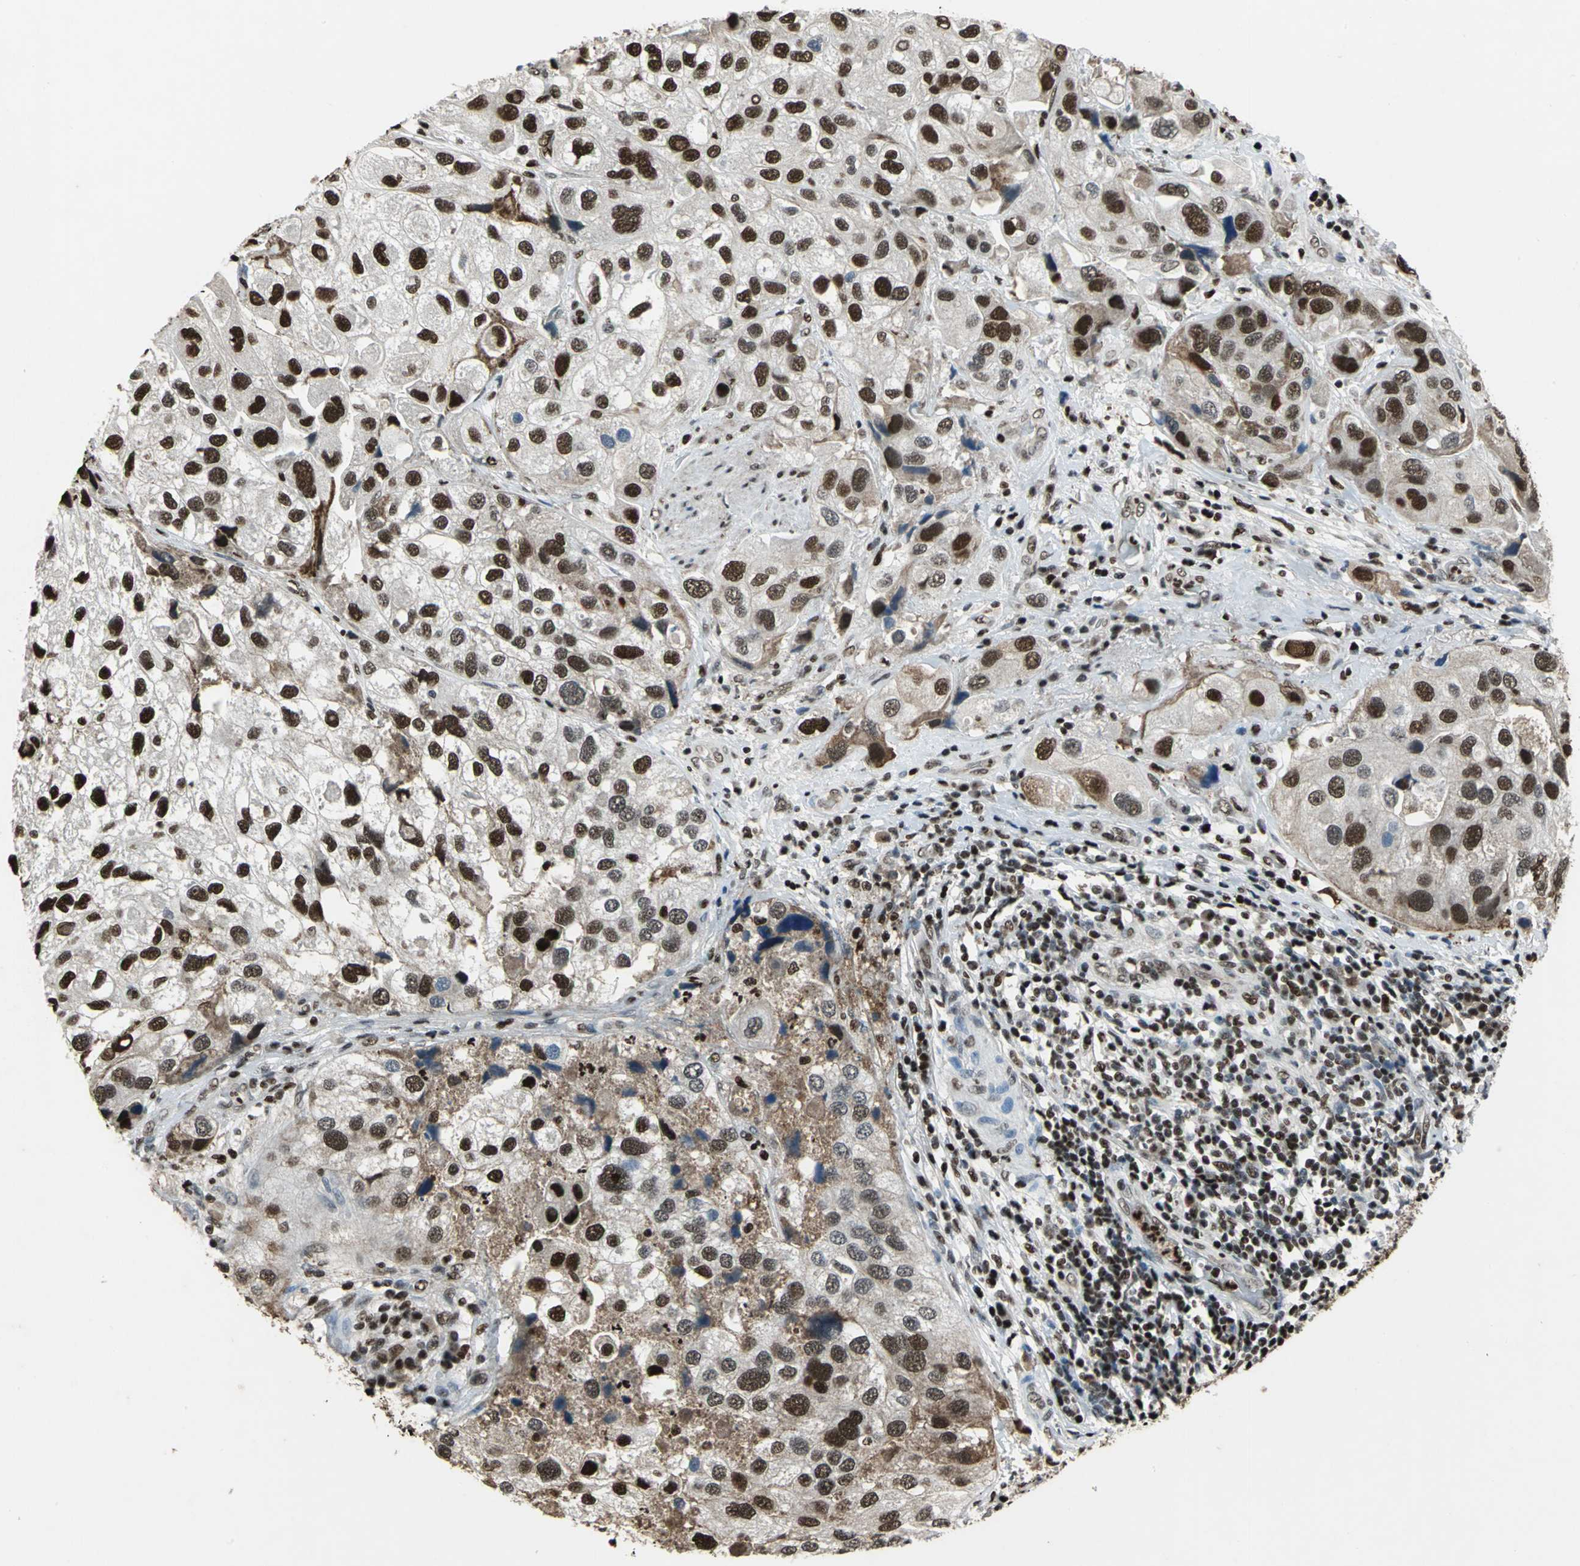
{"staining": {"intensity": "strong", "quantity": ">75%", "location": "cytoplasmic/membranous,nuclear"}, "tissue": "urothelial cancer", "cell_type": "Tumor cells", "image_type": "cancer", "snomed": [{"axis": "morphology", "description": "Urothelial carcinoma, High grade"}, {"axis": "topography", "description": "Urinary bladder"}], "caption": "Protein staining shows strong cytoplasmic/membranous and nuclear expression in about >75% of tumor cells in urothelial carcinoma (high-grade).", "gene": "ANP32A", "patient": {"sex": "female", "age": 64}}